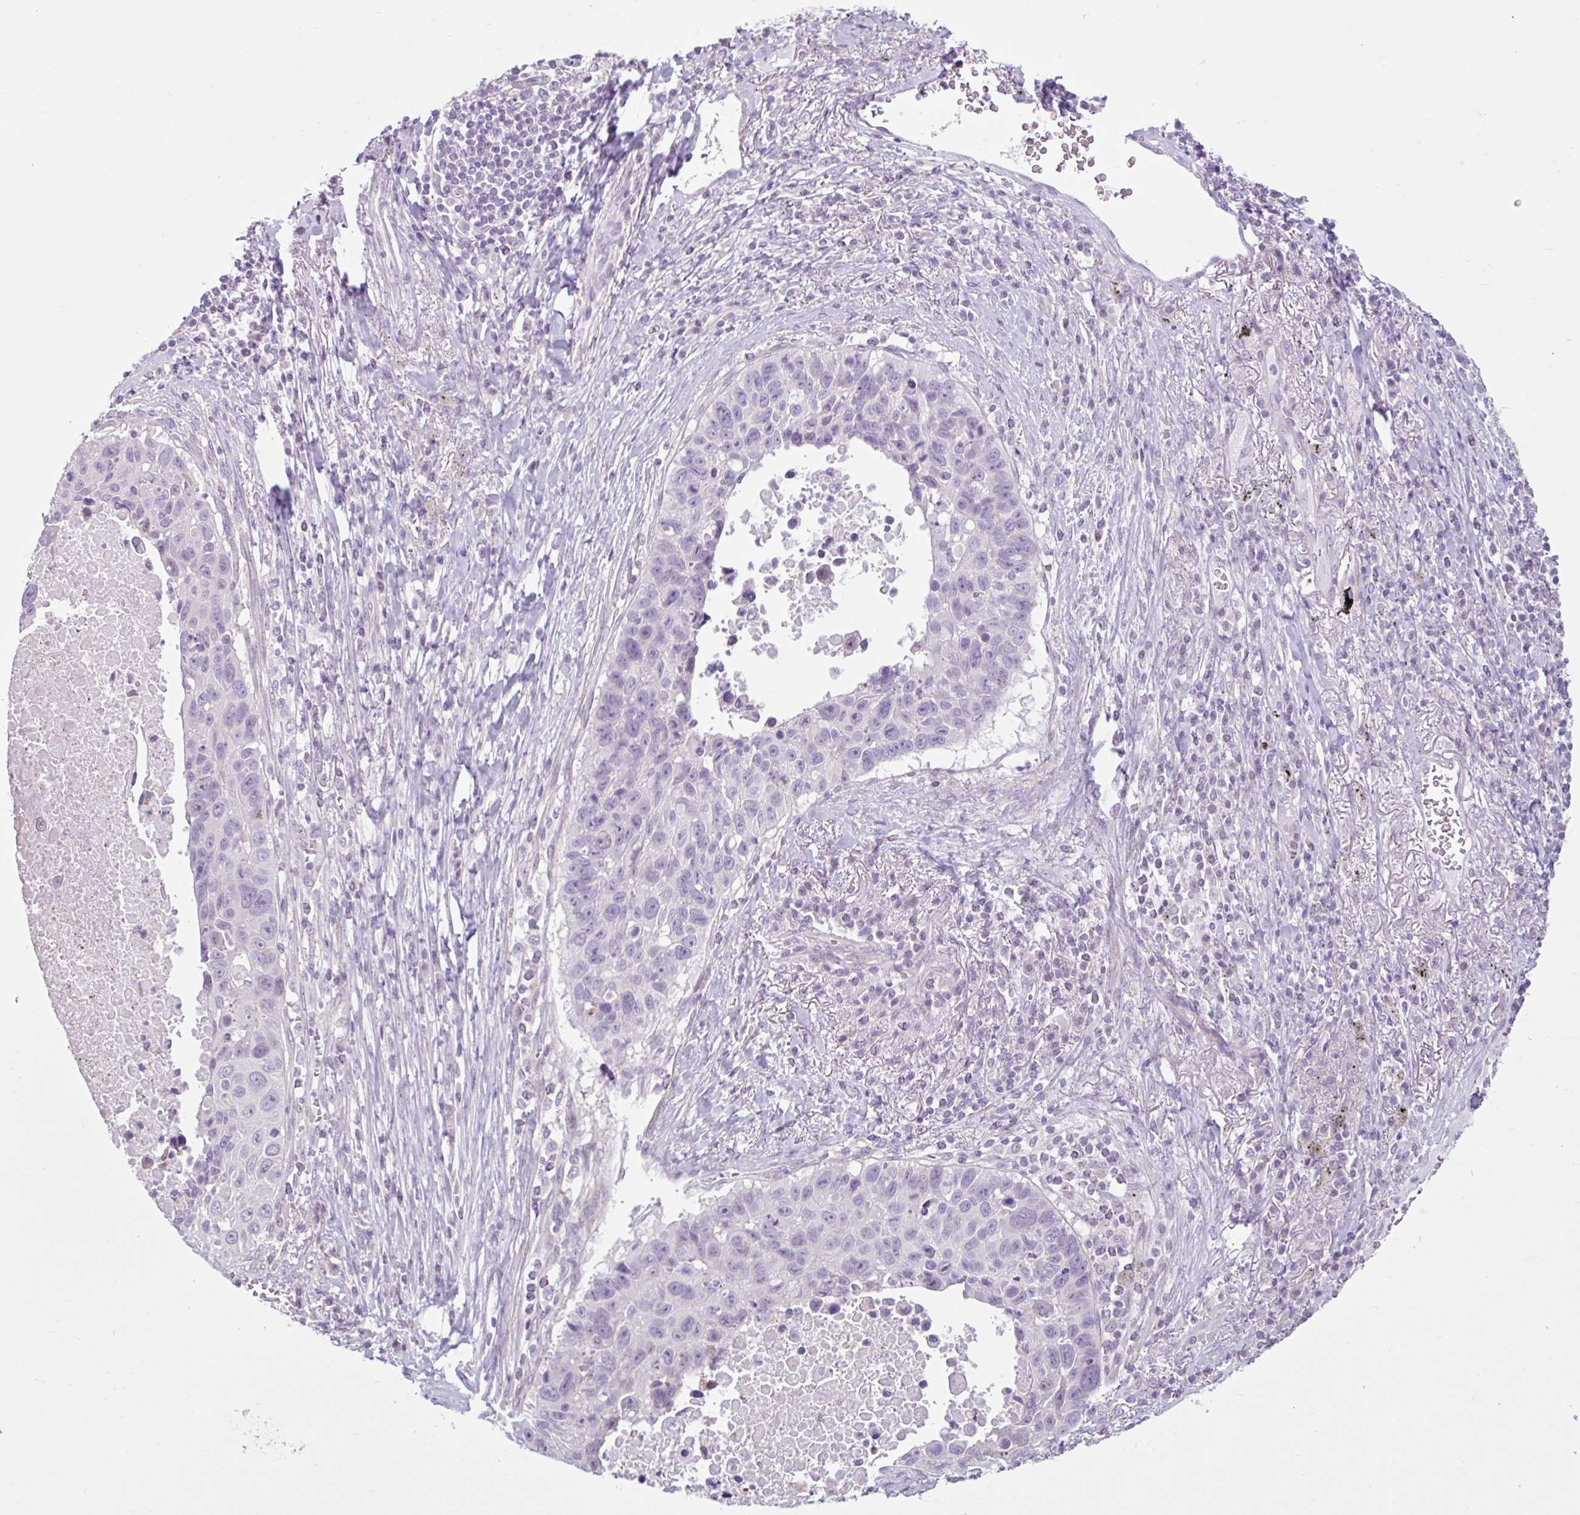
{"staining": {"intensity": "negative", "quantity": "none", "location": "none"}, "tissue": "lung cancer", "cell_type": "Tumor cells", "image_type": "cancer", "snomed": [{"axis": "morphology", "description": "Squamous cell carcinoma, NOS"}, {"axis": "topography", "description": "Lung"}], "caption": "DAB immunohistochemical staining of human squamous cell carcinoma (lung) exhibits no significant staining in tumor cells. (Brightfield microscopy of DAB IHC at high magnification).", "gene": "CDH19", "patient": {"sex": "male", "age": 66}}